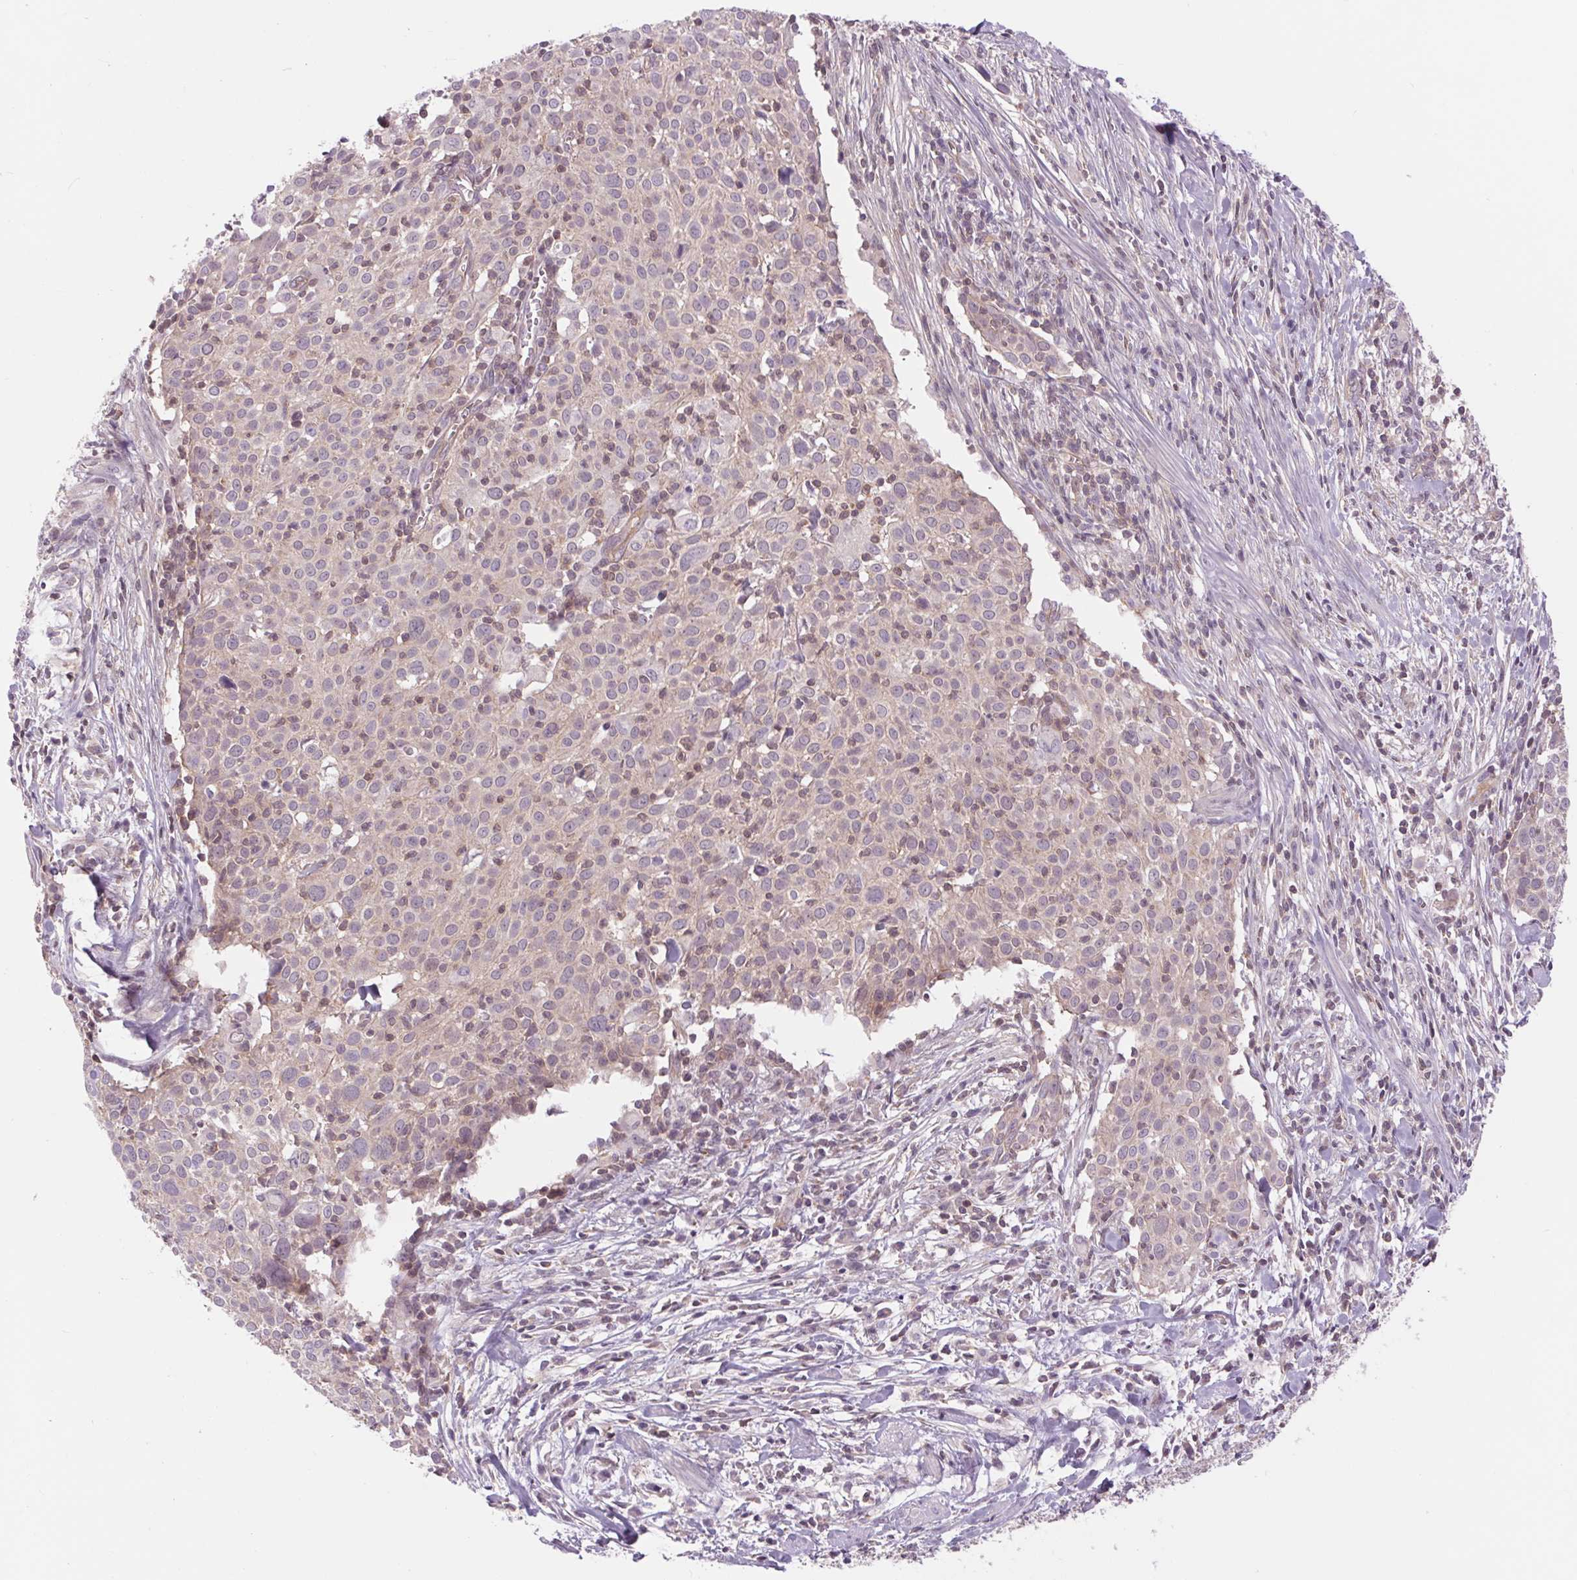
{"staining": {"intensity": "negative", "quantity": "none", "location": "none"}, "tissue": "cervical cancer", "cell_type": "Tumor cells", "image_type": "cancer", "snomed": [{"axis": "morphology", "description": "Squamous cell carcinoma, NOS"}, {"axis": "topography", "description": "Cervix"}], "caption": "Tumor cells show no significant protein expression in cervical cancer (squamous cell carcinoma).", "gene": "SH3RF2", "patient": {"sex": "female", "age": 39}}